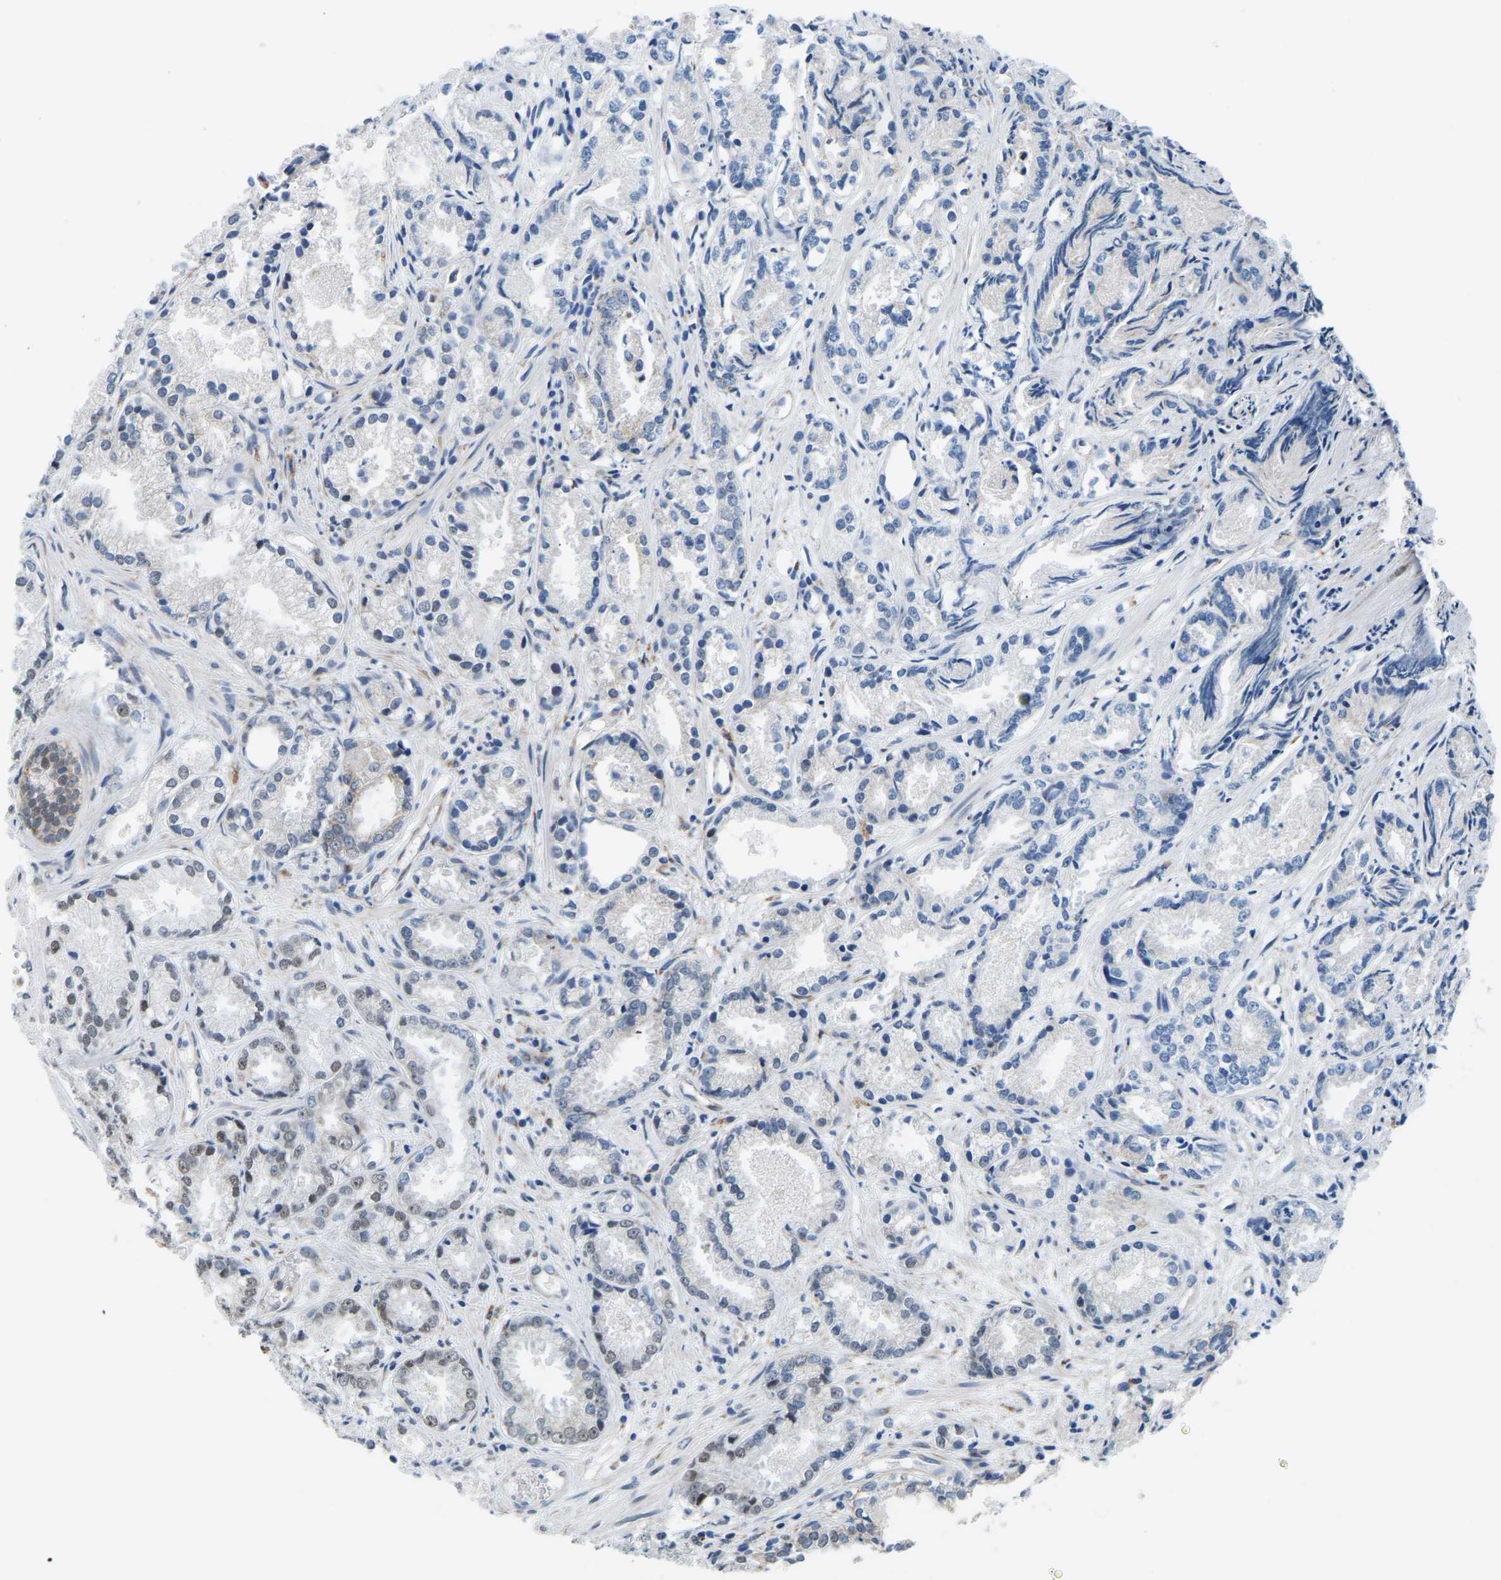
{"staining": {"intensity": "weak", "quantity": "<25%", "location": "cytoplasmic/membranous,nuclear"}, "tissue": "prostate cancer", "cell_type": "Tumor cells", "image_type": "cancer", "snomed": [{"axis": "morphology", "description": "Adenocarcinoma, Low grade"}, {"axis": "topography", "description": "Prostate"}], "caption": "A histopathology image of human prostate cancer is negative for staining in tumor cells.", "gene": "BNIP3L", "patient": {"sex": "male", "age": 72}}